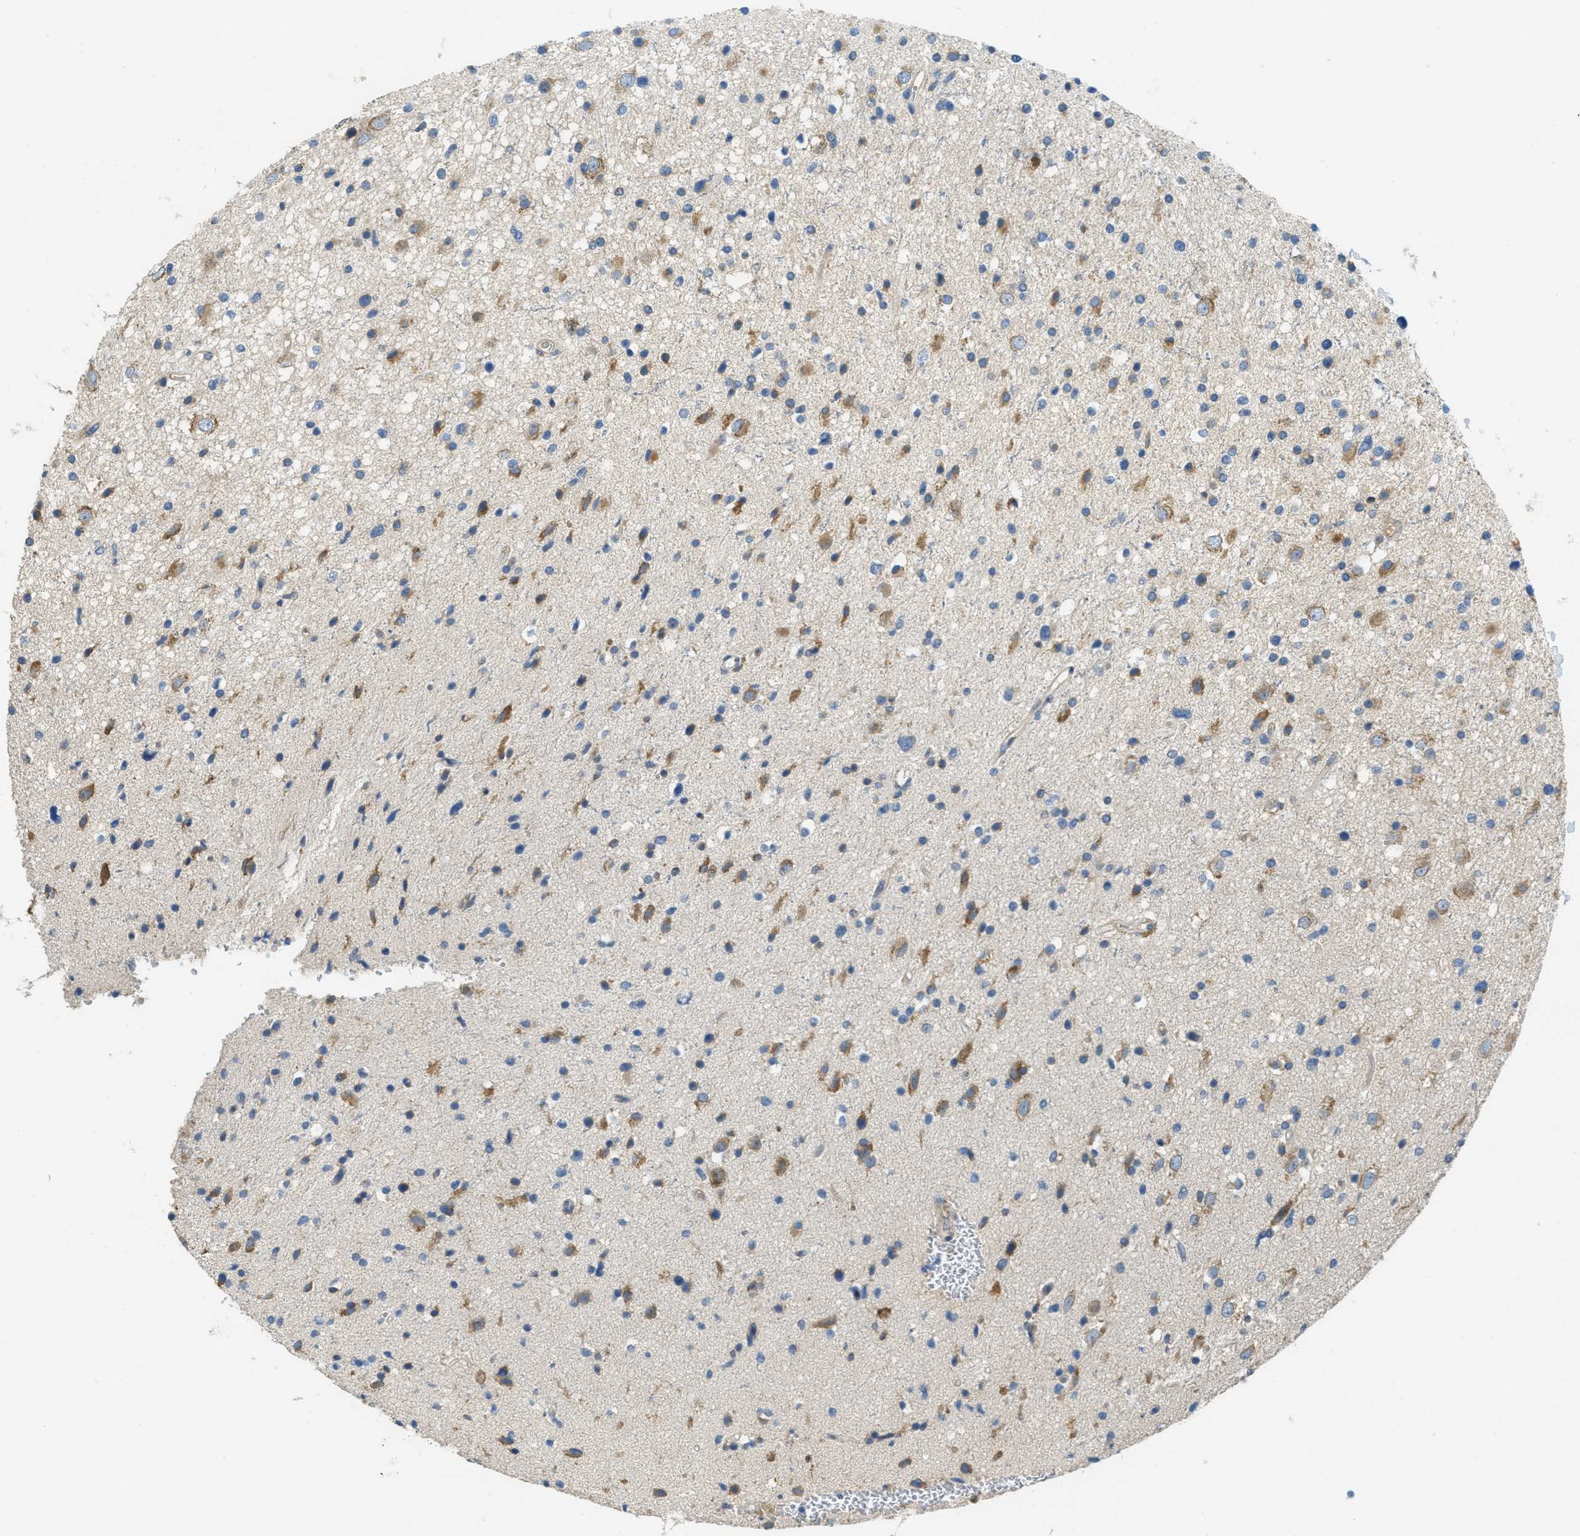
{"staining": {"intensity": "moderate", "quantity": "<25%", "location": "cytoplasmic/membranous"}, "tissue": "glioma", "cell_type": "Tumor cells", "image_type": "cancer", "snomed": [{"axis": "morphology", "description": "Glioma, malignant, High grade"}, {"axis": "topography", "description": "Brain"}], "caption": "An image of human malignant high-grade glioma stained for a protein displays moderate cytoplasmic/membranous brown staining in tumor cells.", "gene": "SSR1", "patient": {"sex": "male", "age": 33}}